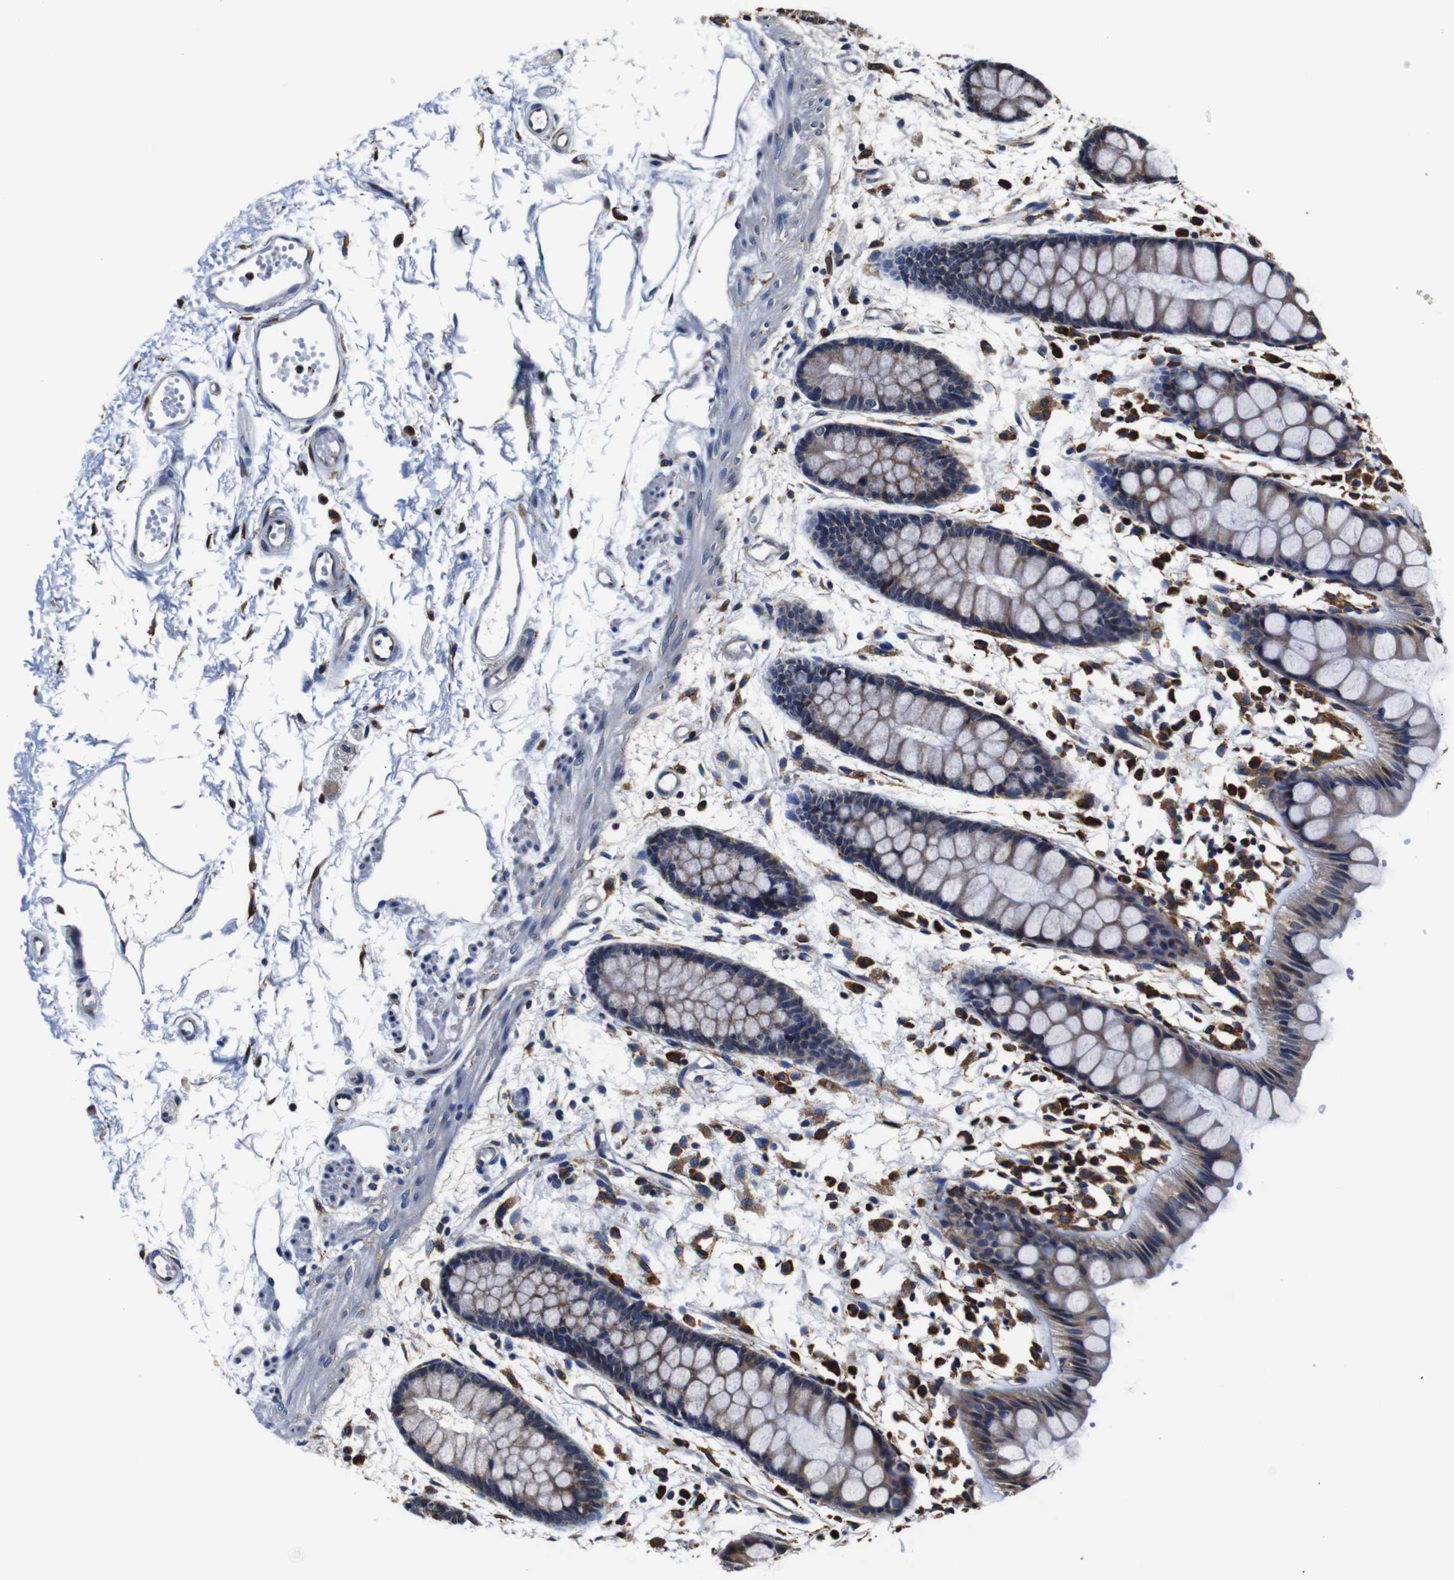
{"staining": {"intensity": "moderate", "quantity": ">75%", "location": "cytoplasmic/membranous"}, "tissue": "rectum", "cell_type": "Glandular cells", "image_type": "normal", "snomed": [{"axis": "morphology", "description": "Normal tissue, NOS"}, {"axis": "topography", "description": "Rectum"}], "caption": "The immunohistochemical stain shows moderate cytoplasmic/membranous positivity in glandular cells of unremarkable rectum. The protein of interest is stained brown, and the nuclei are stained in blue (DAB (3,3'-diaminobenzidine) IHC with brightfield microscopy, high magnification).", "gene": "PPIB", "patient": {"sex": "female", "age": 66}}